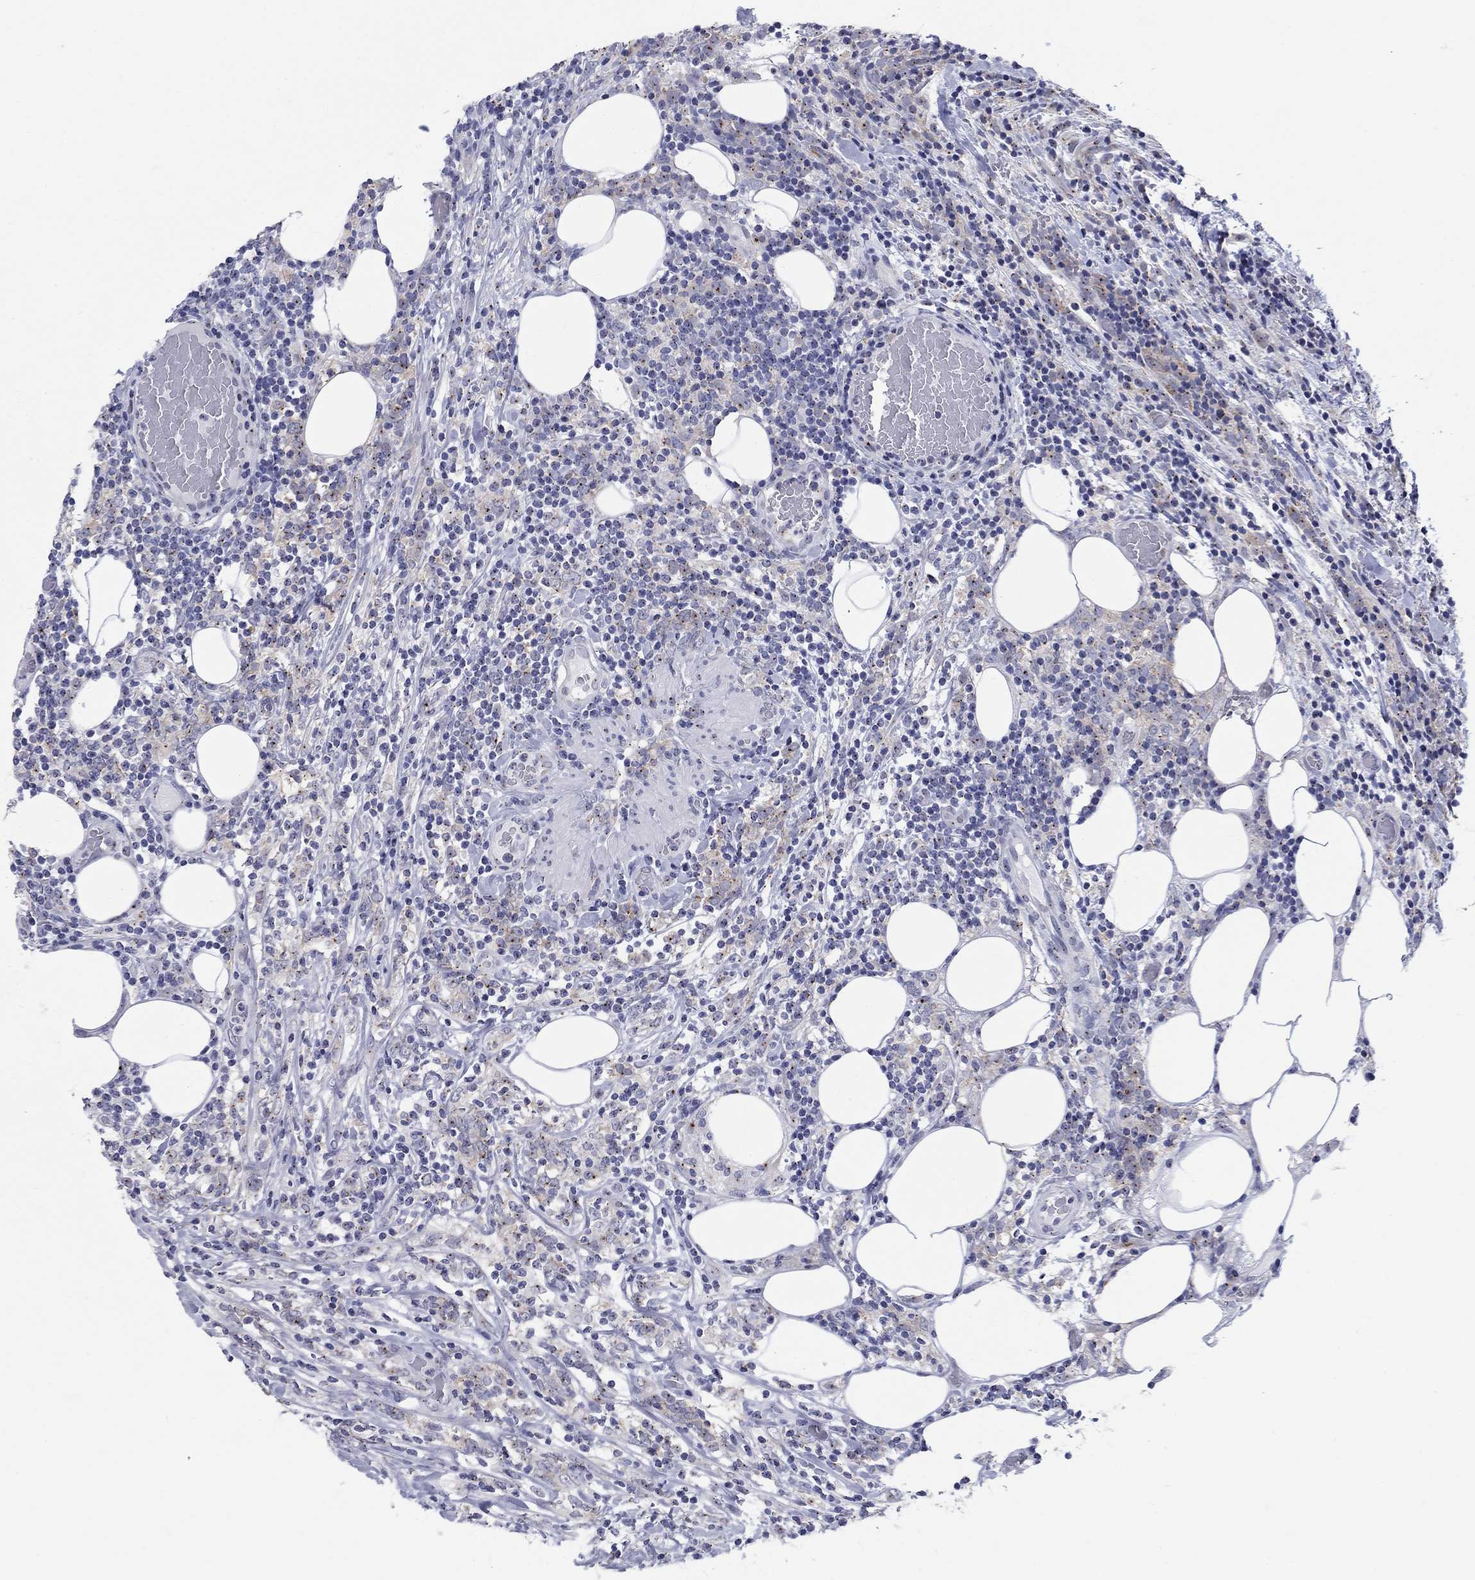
{"staining": {"intensity": "negative", "quantity": "none", "location": "none"}, "tissue": "lymphoma", "cell_type": "Tumor cells", "image_type": "cancer", "snomed": [{"axis": "morphology", "description": "Malignant lymphoma, non-Hodgkin's type, High grade"}, {"axis": "topography", "description": "Lymph node"}], "caption": "Malignant lymphoma, non-Hodgkin's type (high-grade) stained for a protein using immunohistochemistry exhibits no expression tumor cells.", "gene": "CEP43", "patient": {"sex": "female", "age": 84}}